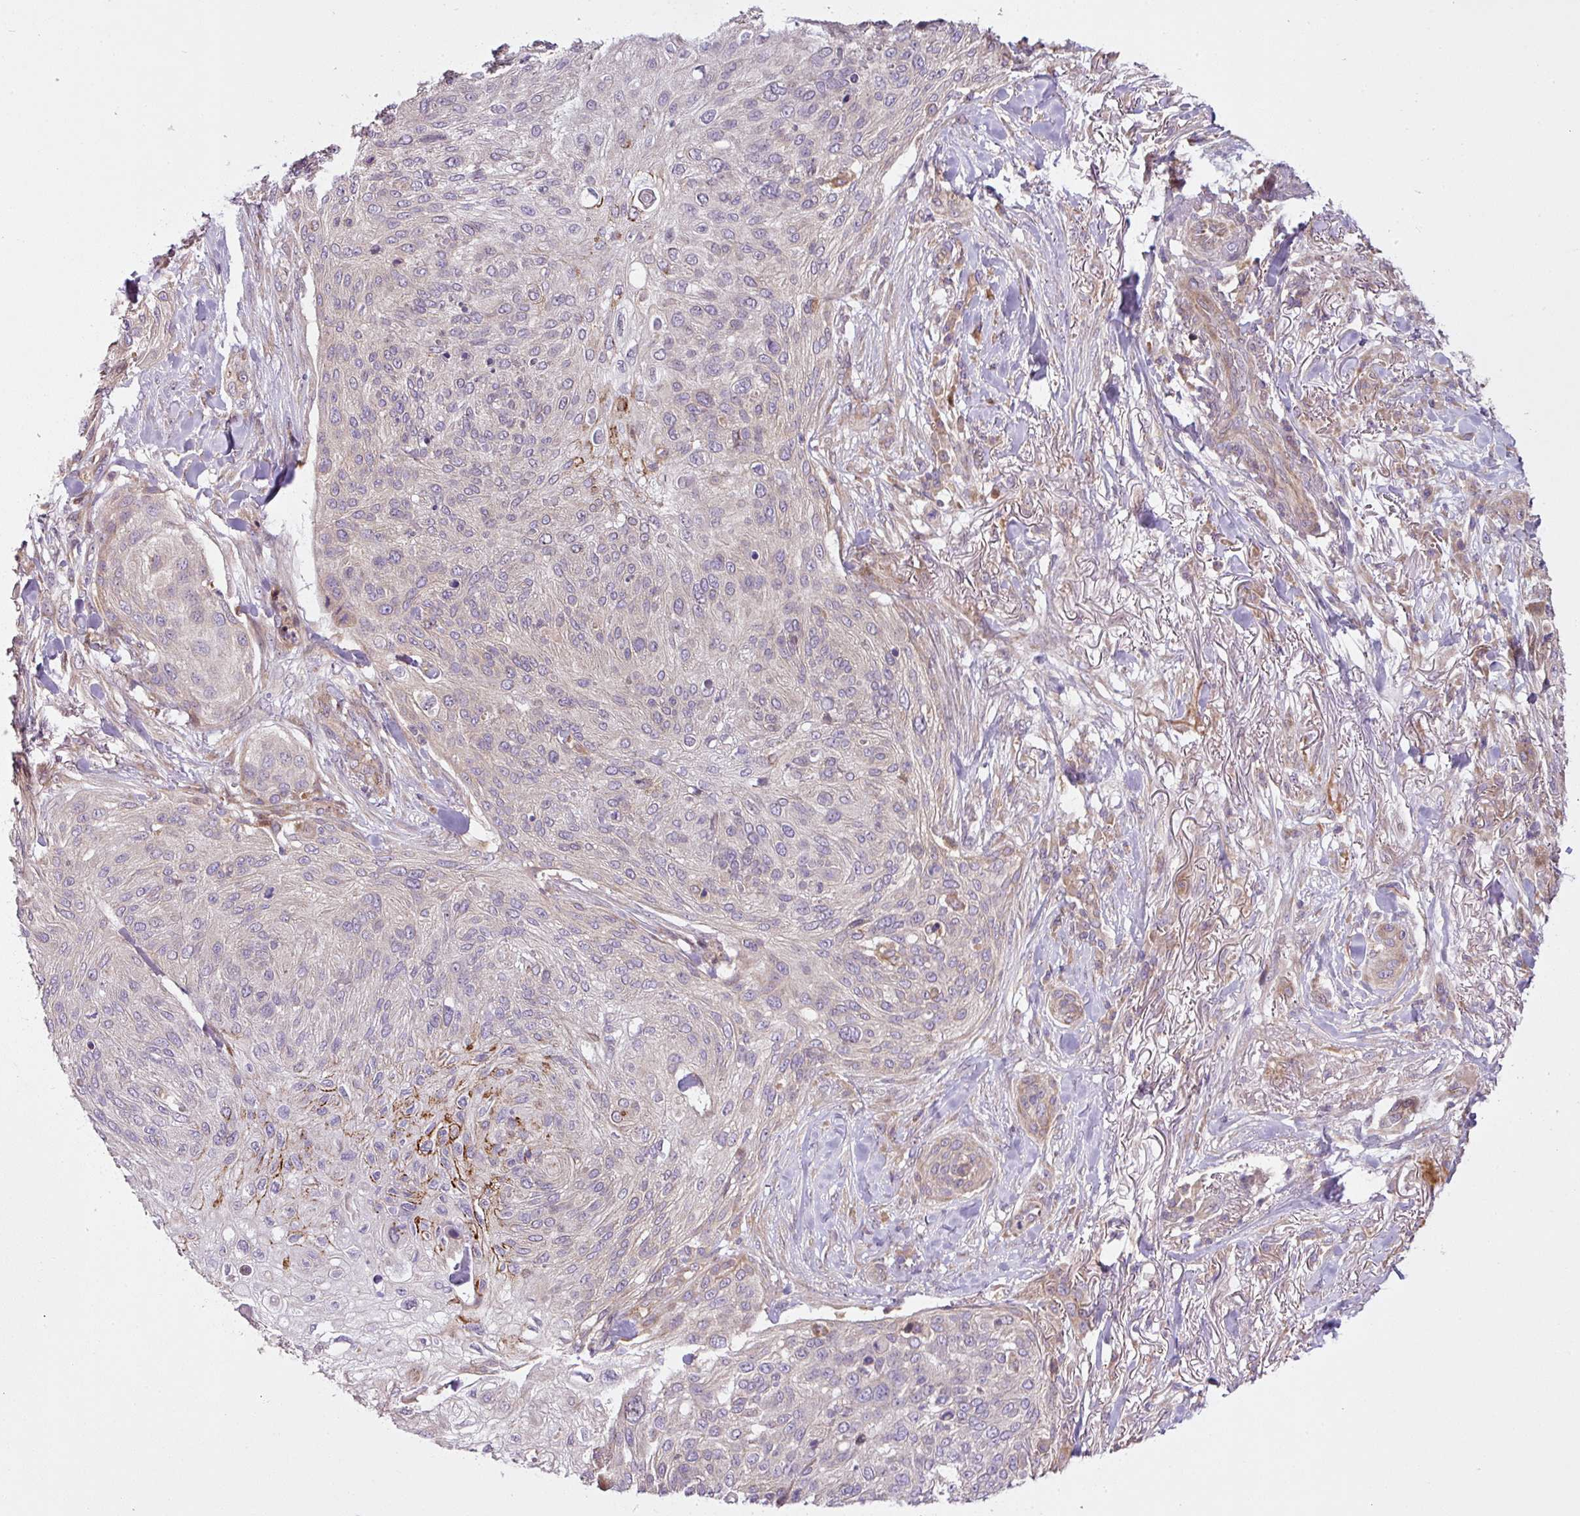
{"staining": {"intensity": "weak", "quantity": "<25%", "location": "cytoplasmic/membranous"}, "tissue": "skin cancer", "cell_type": "Tumor cells", "image_type": "cancer", "snomed": [{"axis": "morphology", "description": "Squamous cell carcinoma, NOS"}, {"axis": "topography", "description": "Skin"}], "caption": "DAB immunohistochemical staining of skin cancer (squamous cell carcinoma) displays no significant staining in tumor cells. (DAB (3,3'-diaminobenzidine) immunohistochemistry visualized using brightfield microscopy, high magnification).", "gene": "COX18", "patient": {"sex": "female", "age": 87}}